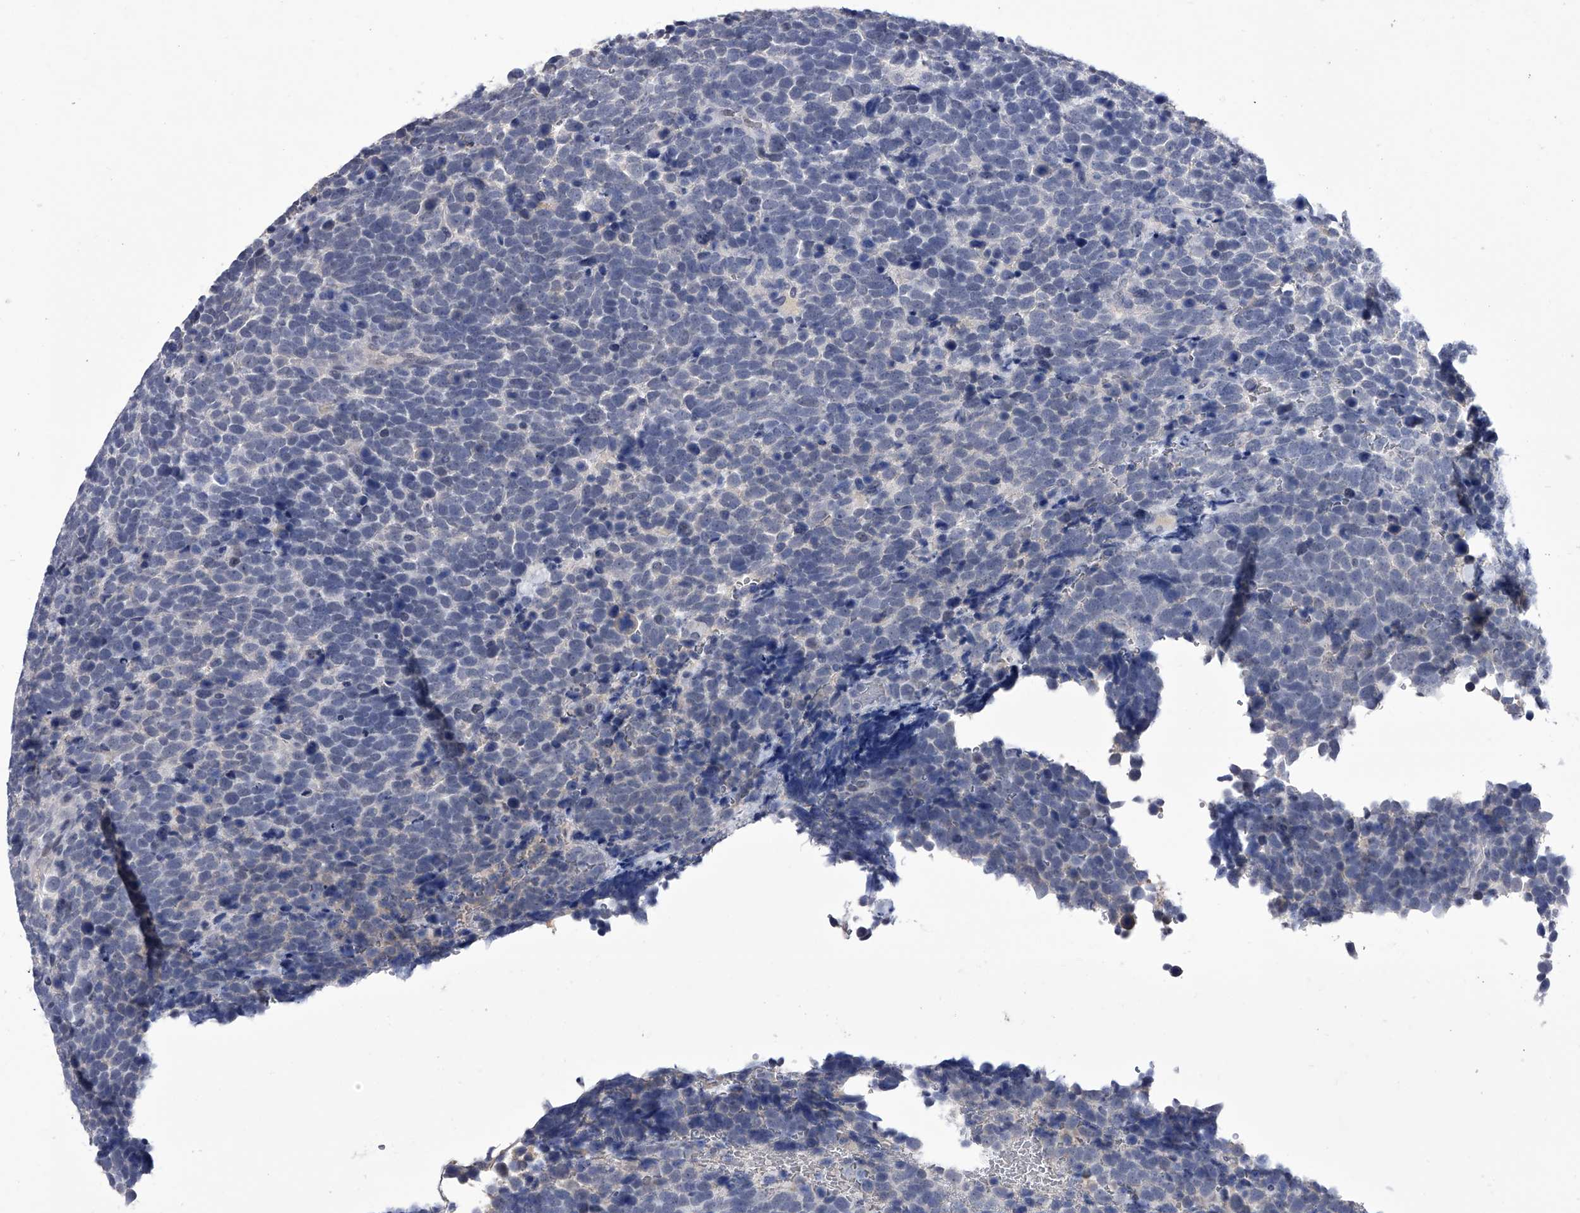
{"staining": {"intensity": "negative", "quantity": "none", "location": "none"}, "tissue": "urothelial cancer", "cell_type": "Tumor cells", "image_type": "cancer", "snomed": [{"axis": "morphology", "description": "Urothelial carcinoma, High grade"}, {"axis": "topography", "description": "Urinary bladder"}], "caption": "This is a photomicrograph of immunohistochemistry staining of urothelial carcinoma (high-grade), which shows no expression in tumor cells. (DAB immunohistochemistry visualized using brightfield microscopy, high magnification).", "gene": "CRISP2", "patient": {"sex": "female", "age": 82}}